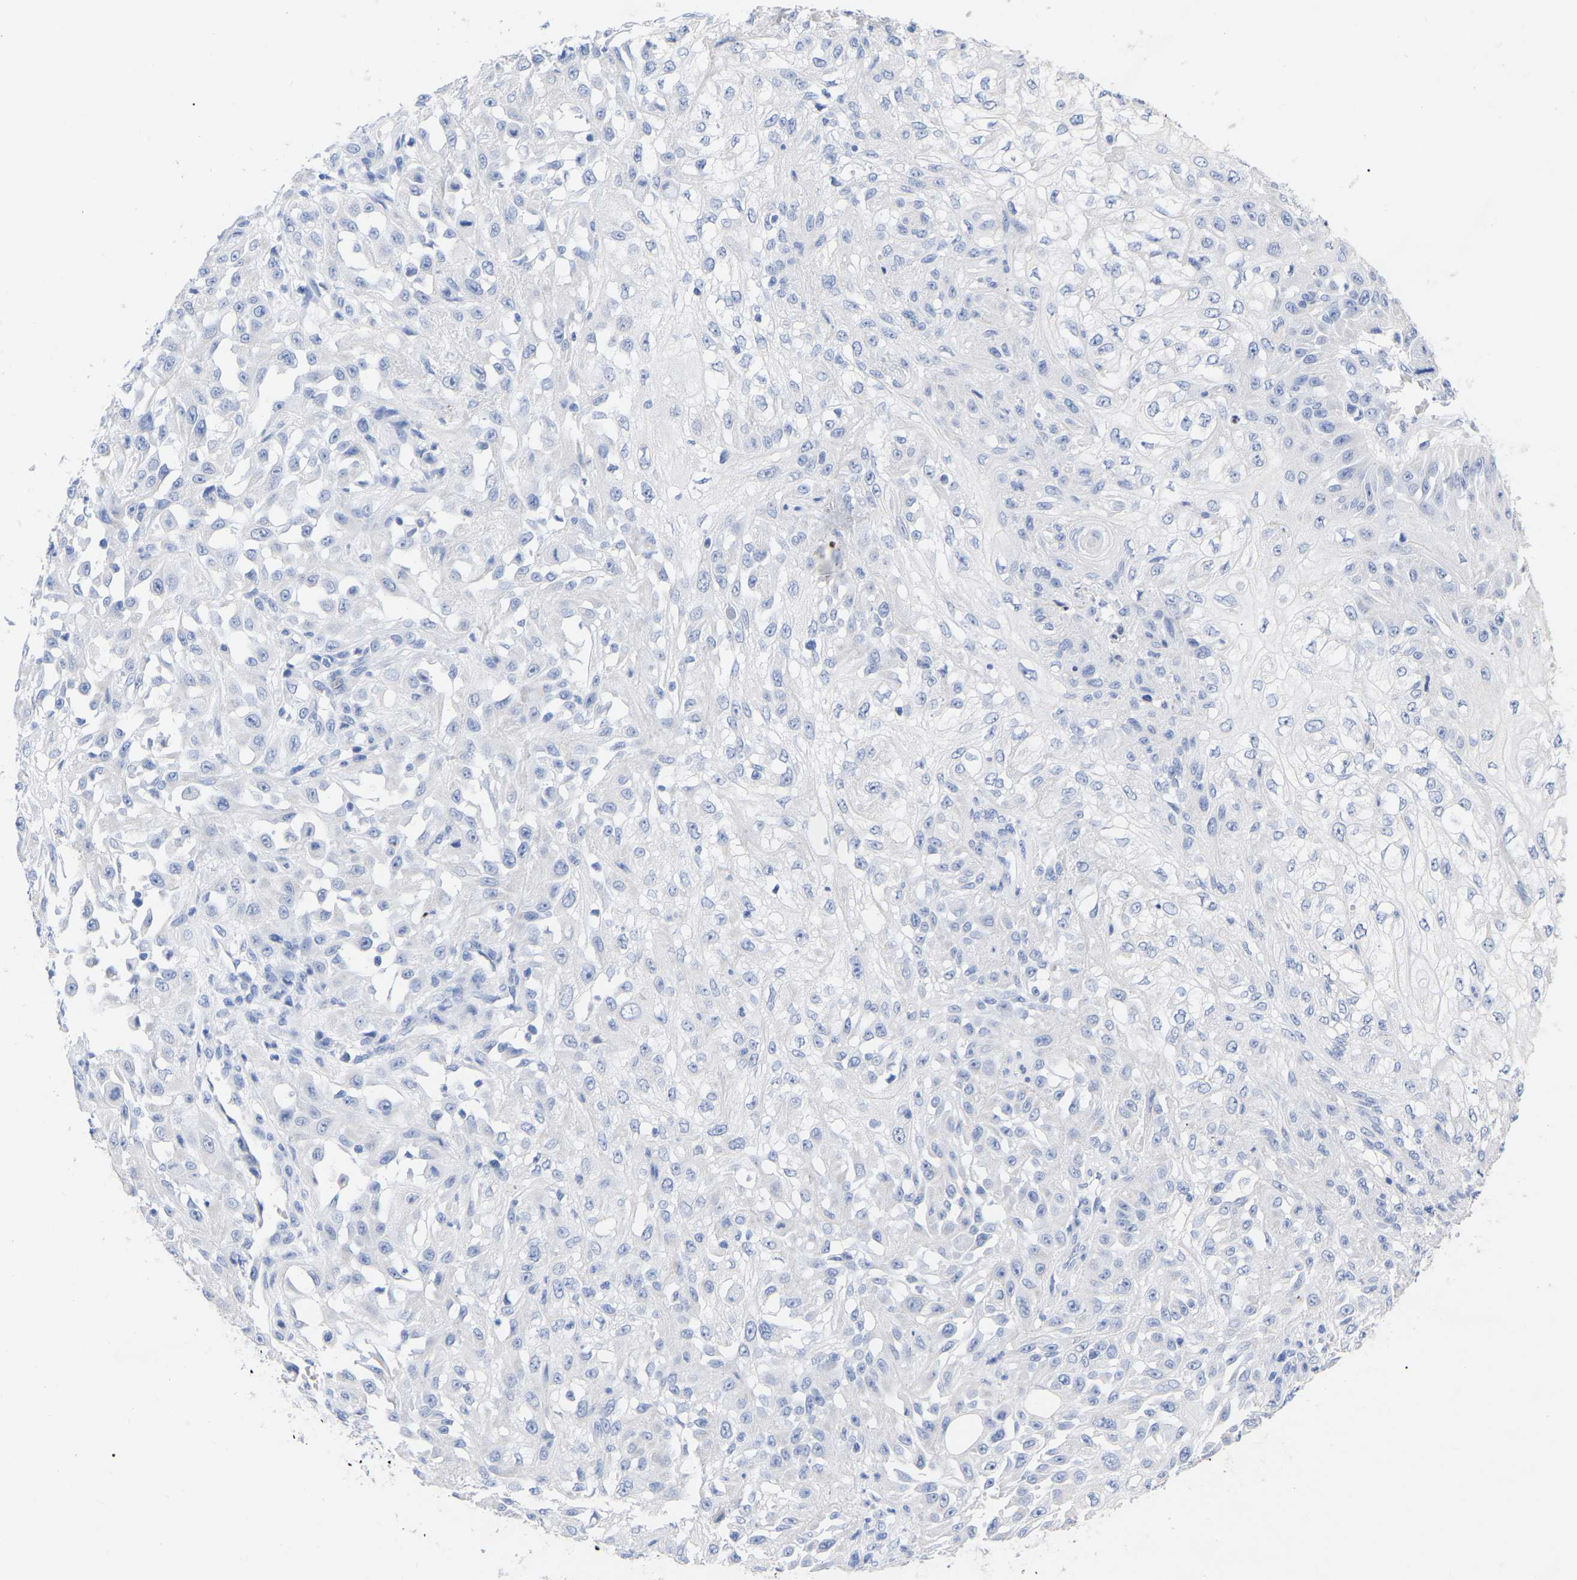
{"staining": {"intensity": "negative", "quantity": "none", "location": "none"}, "tissue": "skin cancer", "cell_type": "Tumor cells", "image_type": "cancer", "snomed": [{"axis": "morphology", "description": "Squamous cell carcinoma, NOS"}, {"axis": "morphology", "description": "Squamous cell carcinoma, metastatic, NOS"}, {"axis": "topography", "description": "Skin"}, {"axis": "topography", "description": "Lymph node"}], "caption": "Tumor cells are negative for brown protein staining in skin cancer.", "gene": "ZNF629", "patient": {"sex": "male", "age": 75}}